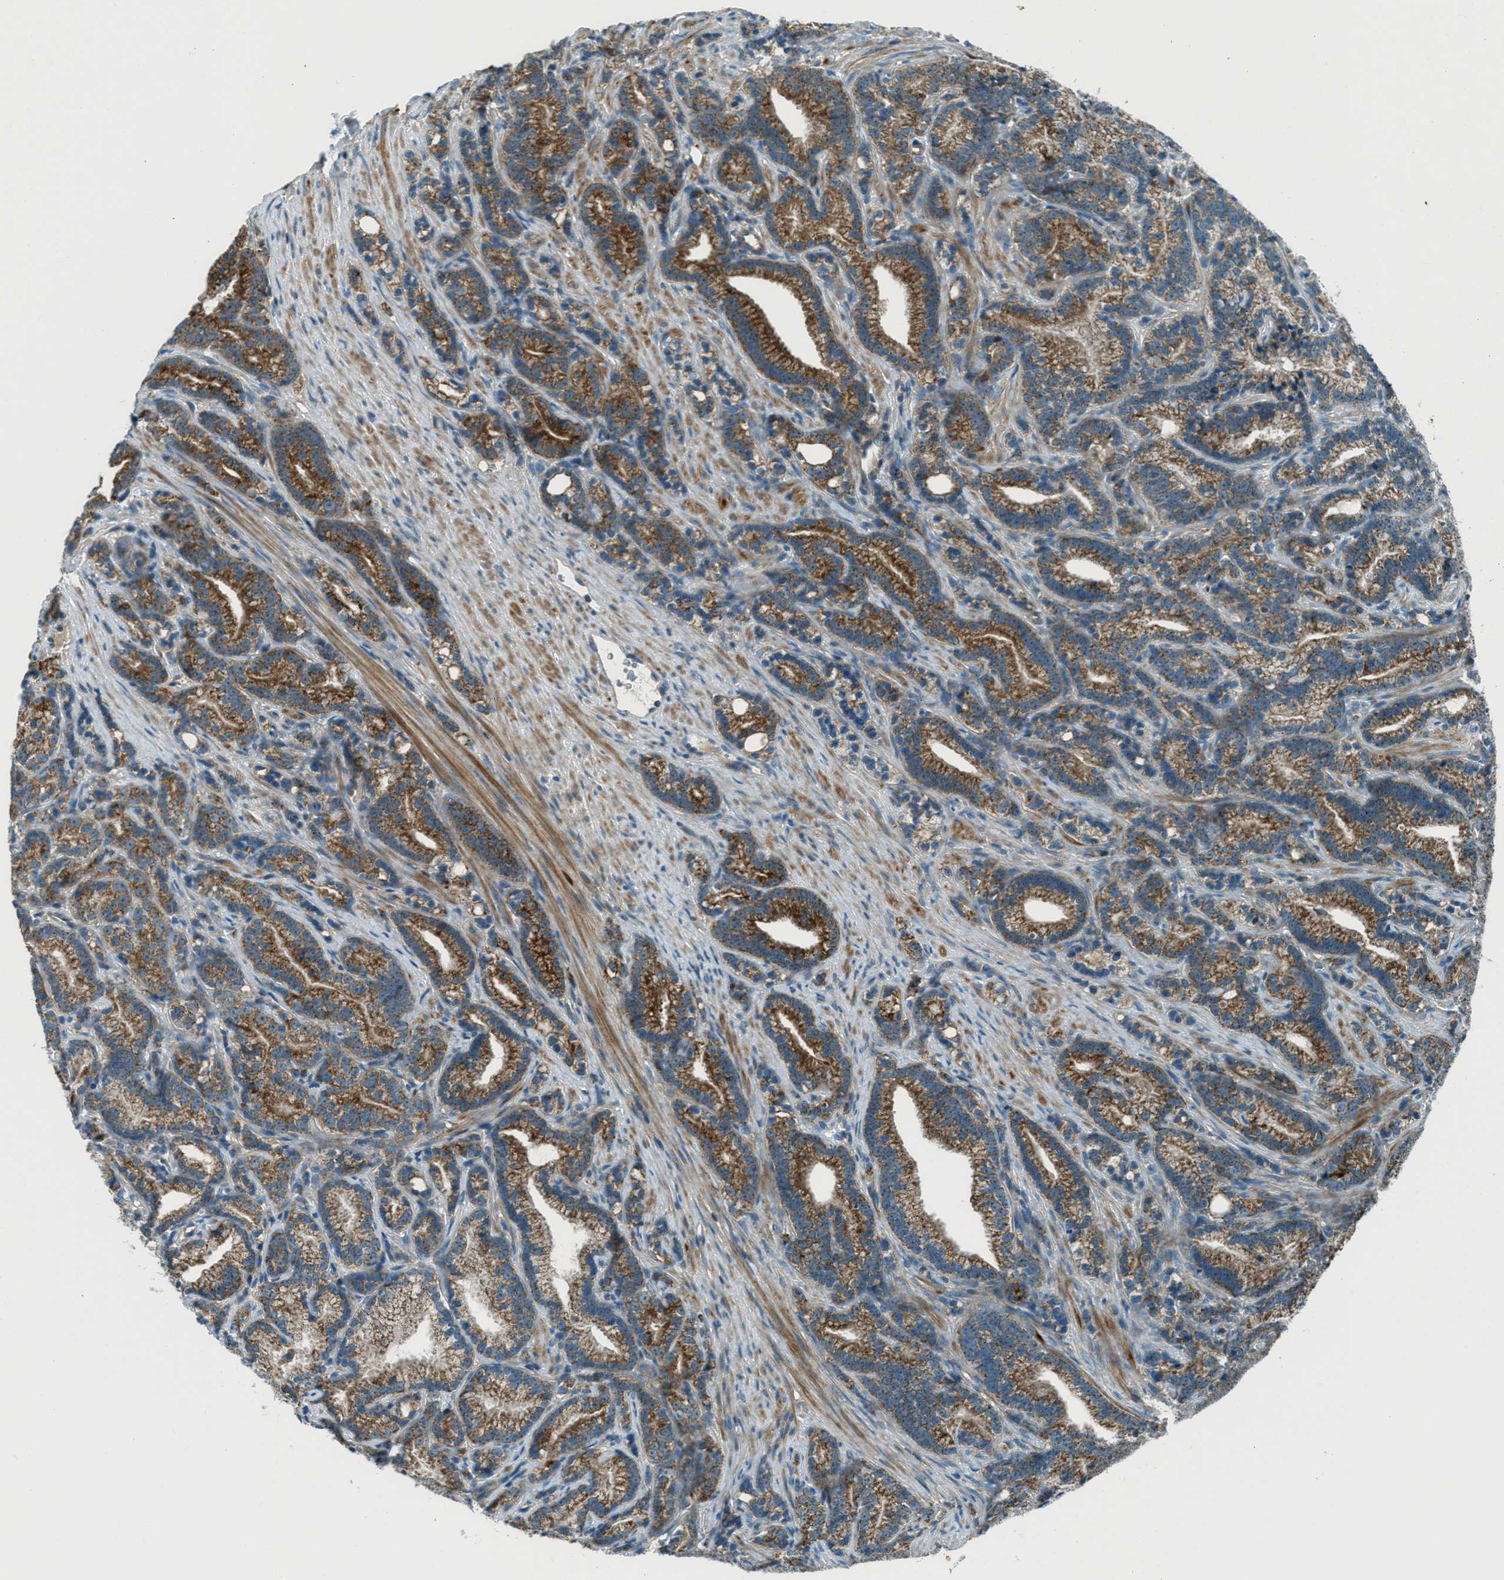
{"staining": {"intensity": "moderate", "quantity": ">75%", "location": "cytoplasmic/membranous"}, "tissue": "prostate cancer", "cell_type": "Tumor cells", "image_type": "cancer", "snomed": [{"axis": "morphology", "description": "Adenocarcinoma, Low grade"}, {"axis": "topography", "description": "Prostate"}], "caption": "Prostate cancer (low-grade adenocarcinoma) stained with DAB immunohistochemistry shows medium levels of moderate cytoplasmic/membranous expression in about >75% of tumor cells.", "gene": "FAR1", "patient": {"sex": "male", "age": 89}}